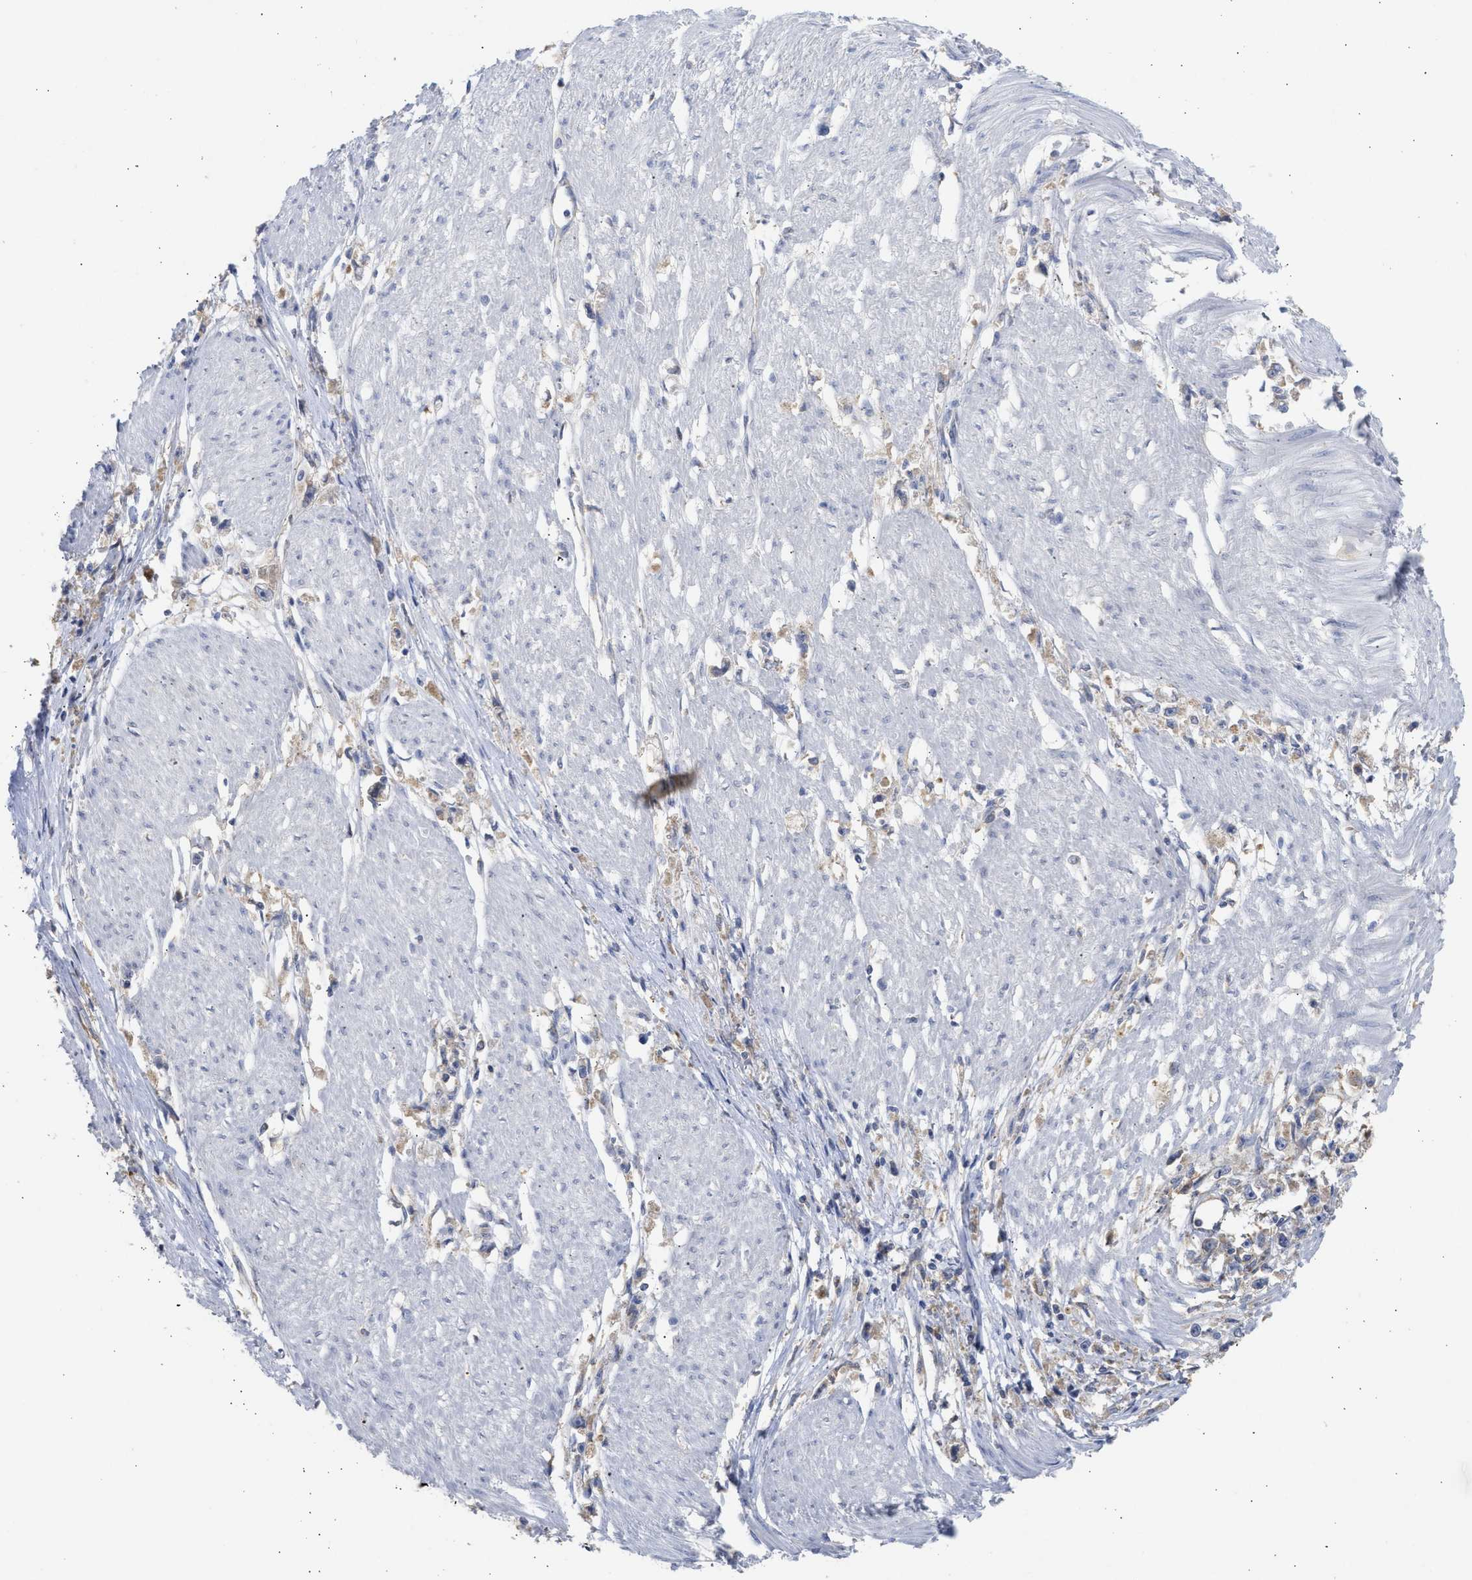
{"staining": {"intensity": "weak", "quantity": "<25%", "location": "cytoplasmic/membranous"}, "tissue": "stomach cancer", "cell_type": "Tumor cells", "image_type": "cancer", "snomed": [{"axis": "morphology", "description": "Adenocarcinoma, NOS"}, {"axis": "topography", "description": "Stomach"}], "caption": "An immunohistochemistry histopathology image of adenocarcinoma (stomach) is shown. There is no staining in tumor cells of adenocarcinoma (stomach).", "gene": "TMED1", "patient": {"sex": "female", "age": 59}}